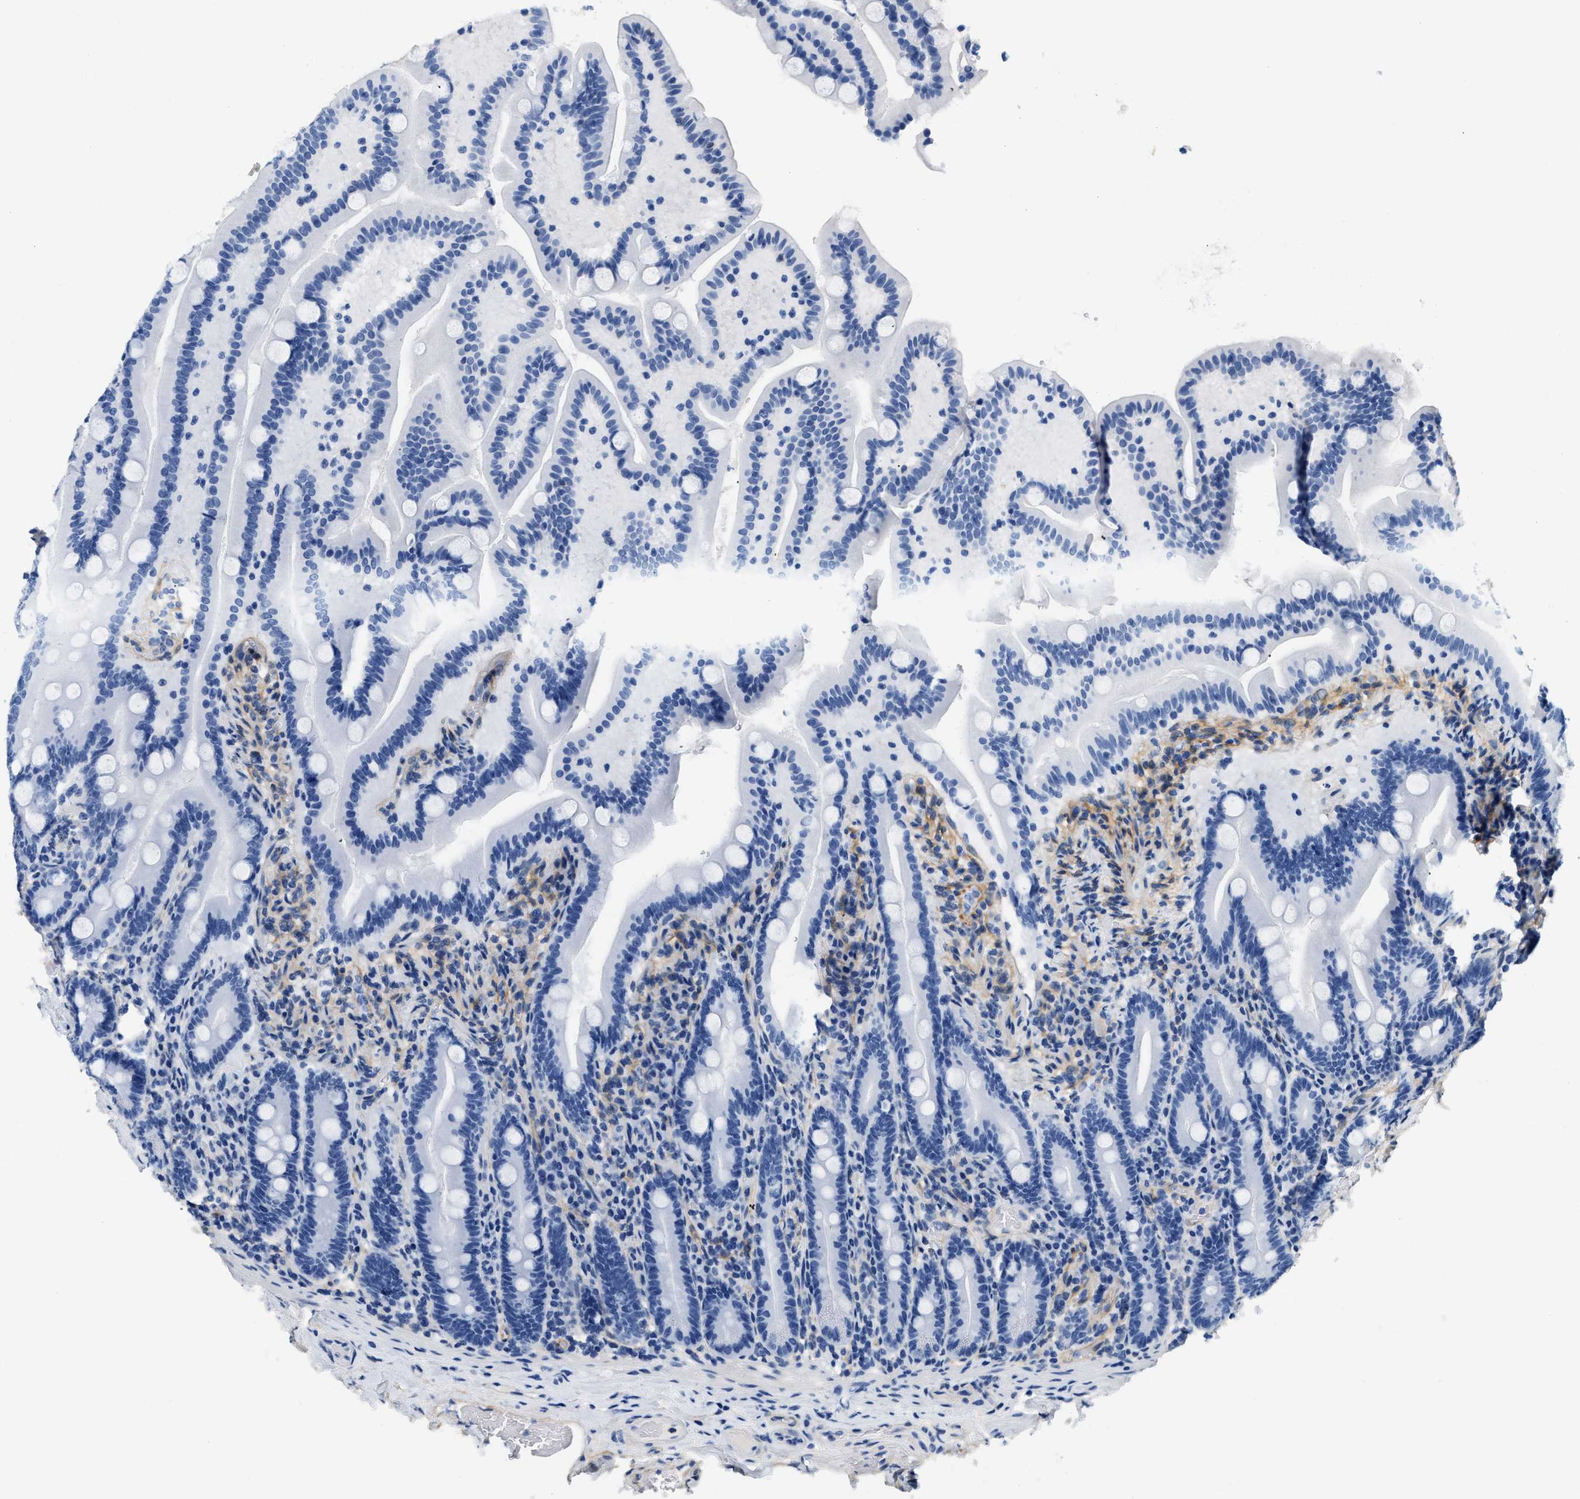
{"staining": {"intensity": "negative", "quantity": "none", "location": "none"}, "tissue": "duodenum", "cell_type": "Glandular cells", "image_type": "normal", "snomed": [{"axis": "morphology", "description": "Normal tissue, NOS"}, {"axis": "topography", "description": "Duodenum"}], "caption": "This is an immunohistochemistry (IHC) histopathology image of benign duodenum. There is no staining in glandular cells.", "gene": "PDGFRB", "patient": {"sex": "male", "age": 54}}